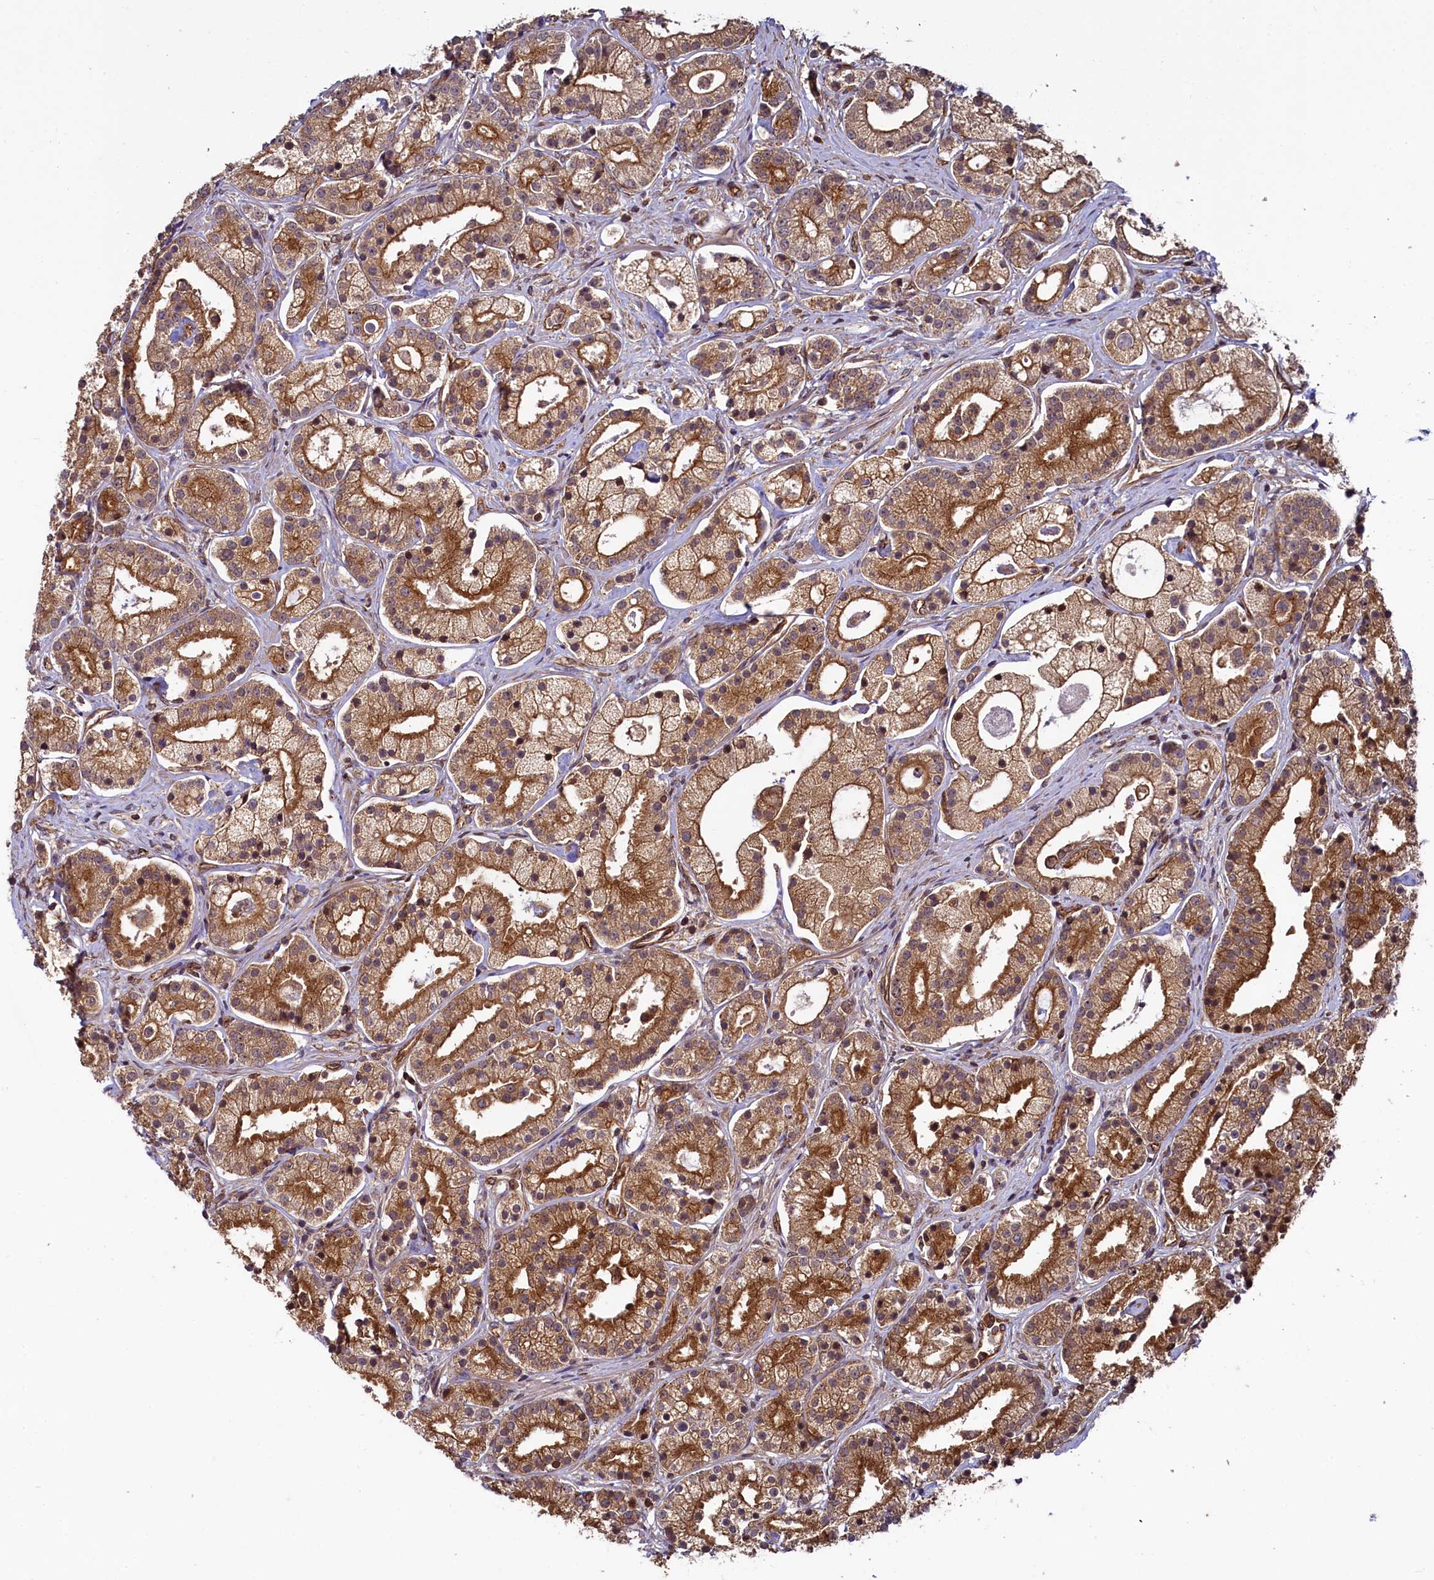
{"staining": {"intensity": "strong", "quantity": ">75%", "location": "cytoplasmic/membranous"}, "tissue": "prostate cancer", "cell_type": "Tumor cells", "image_type": "cancer", "snomed": [{"axis": "morphology", "description": "Adenocarcinoma, High grade"}, {"axis": "topography", "description": "Prostate"}], "caption": "A brown stain highlights strong cytoplasmic/membranous positivity of a protein in human high-grade adenocarcinoma (prostate) tumor cells.", "gene": "SVIP", "patient": {"sex": "male", "age": 69}}